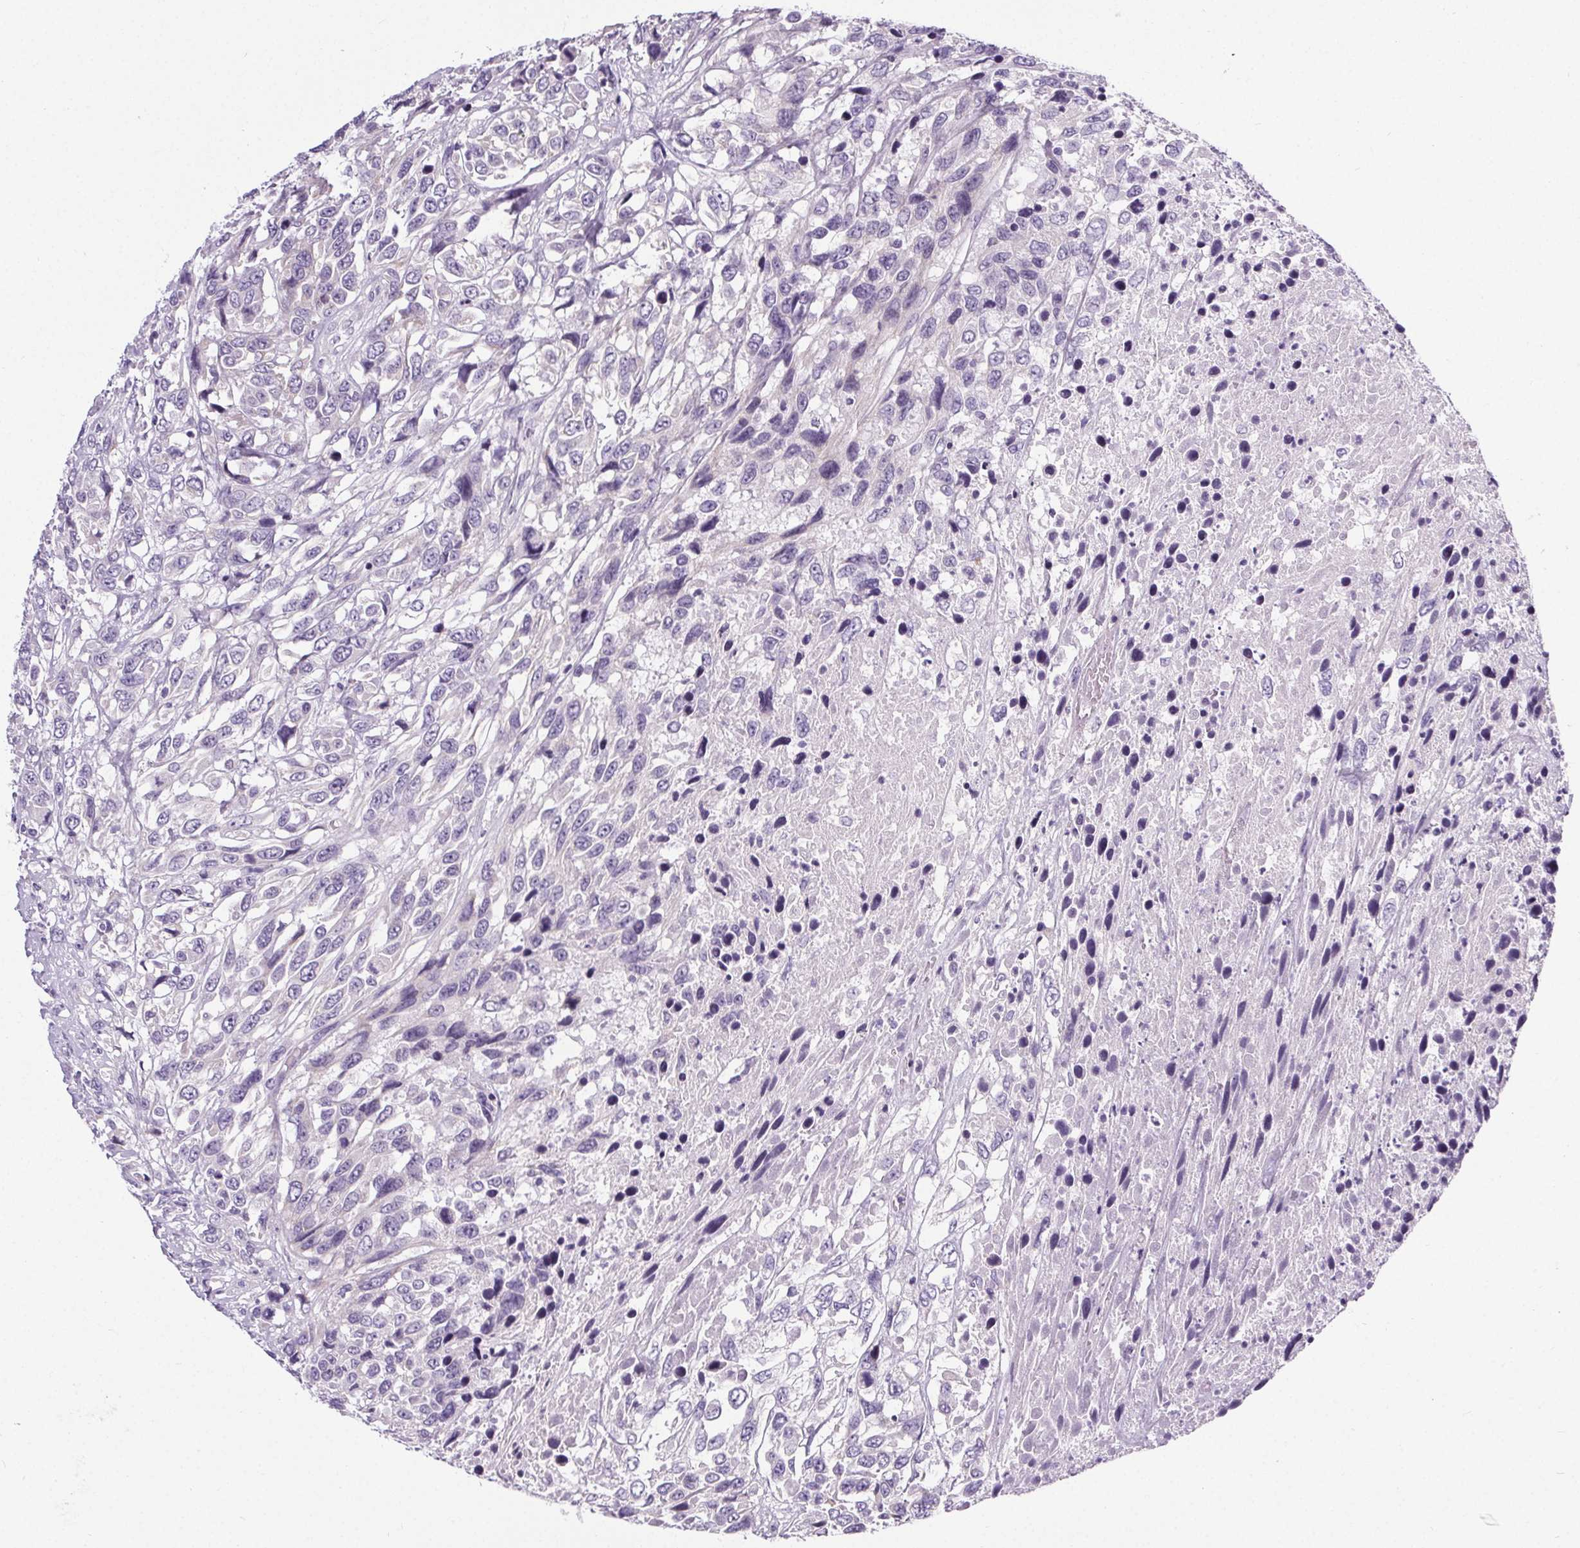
{"staining": {"intensity": "negative", "quantity": "none", "location": "none"}, "tissue": "urothelial cancer", "cell_type": "Tumor cells", "image_type": "cancer", "snomed": [{"axis": "morphology", "description": "Urothelial carcinoma, High grade"}, {"axis": "topography", "description": "Urinary bladder"}], "caption": "This is an immunohistochemistry (IHC) histopathology image of human high-grade urothelial carcinoma. There is no expression in tumor cells.", "gene": "ELAVL2", "patient": {"sex": "female", "age": 70}}